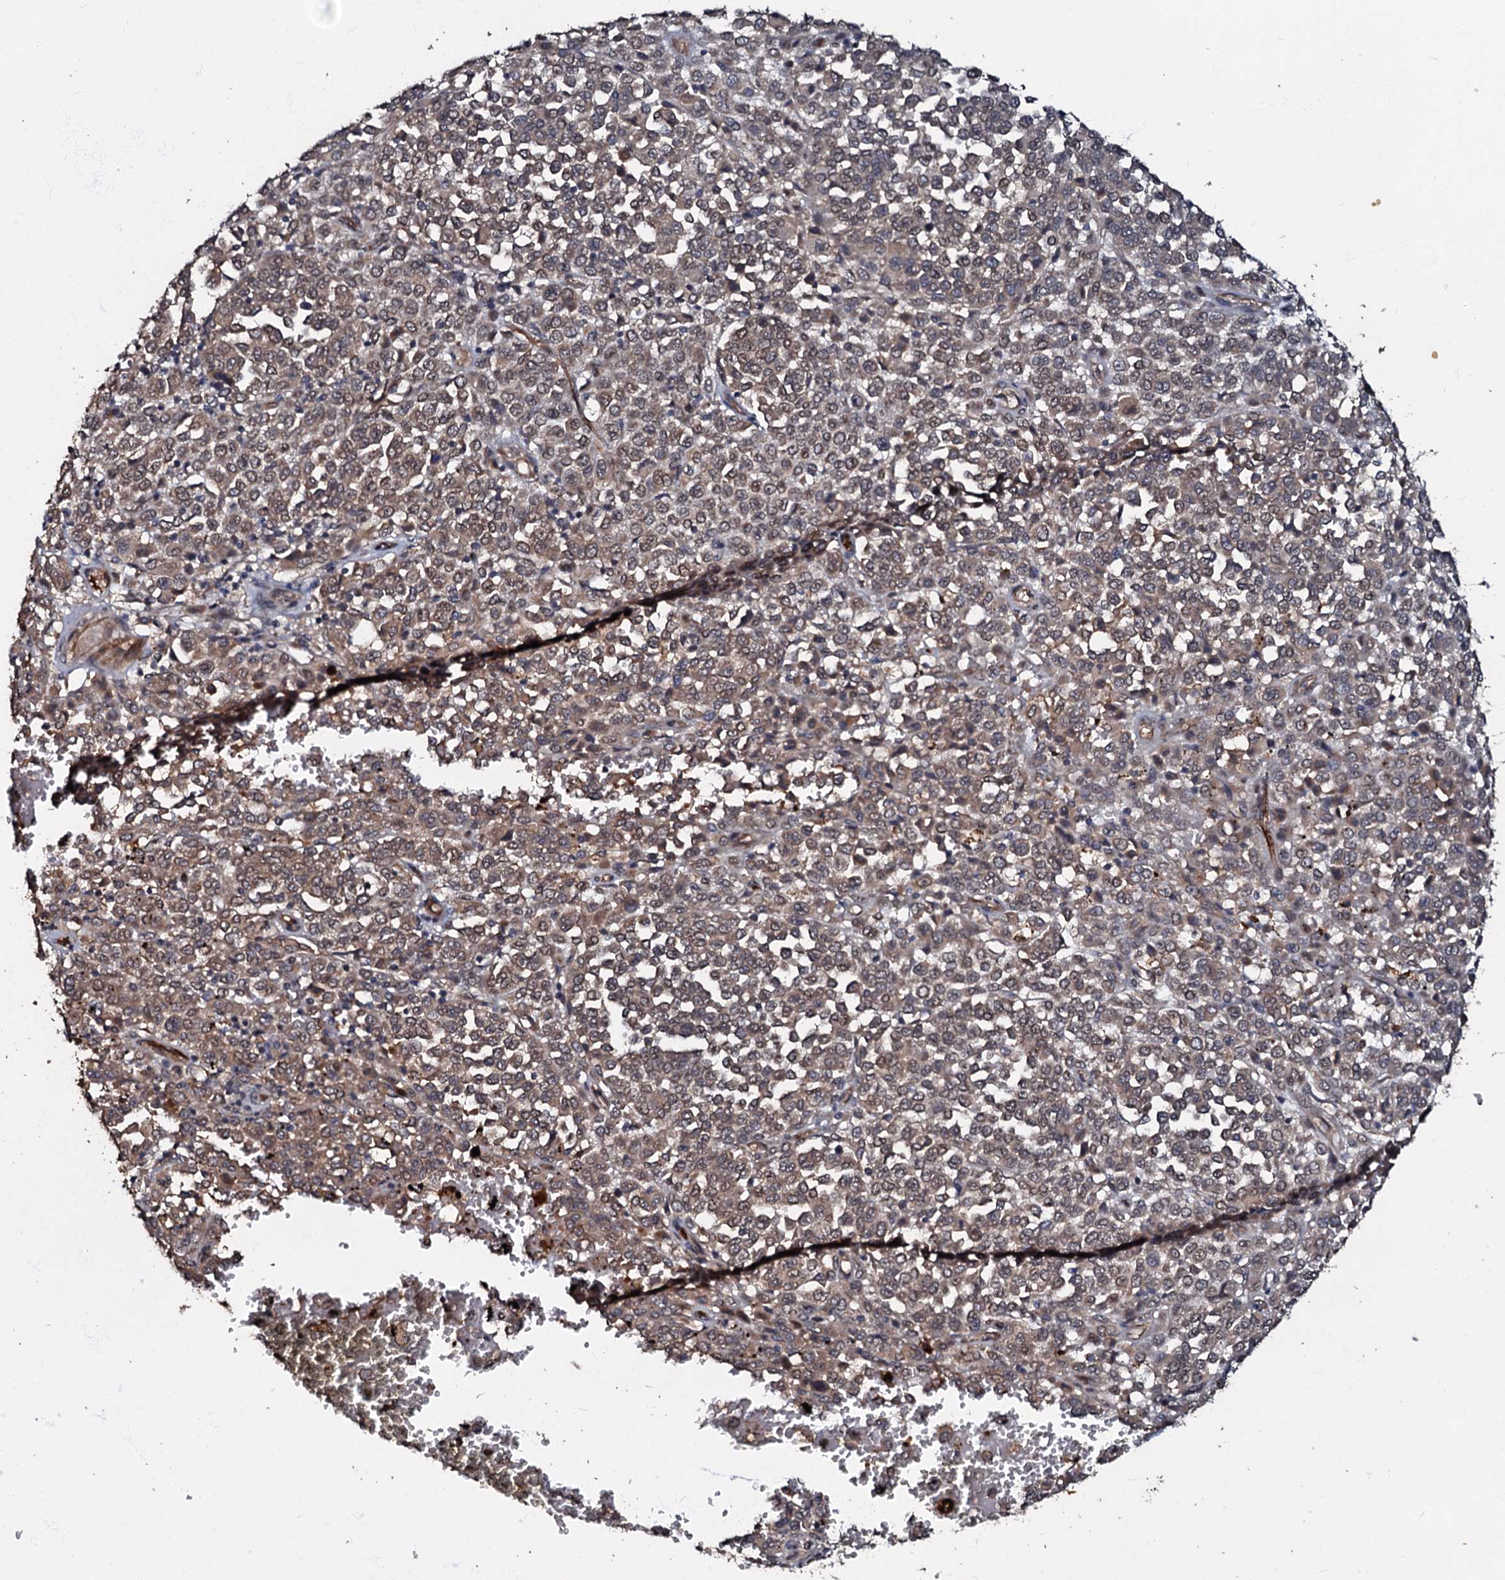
{"staining": {"intensity": "weak", "quantity": "25%-75%", "location": "cytoplasmic/membranous,nuclear"}, "tissue": "melanoma", "cell_type": "Tumor cells", "image_type": "cancer", "snomed": [{"axis": "morphology", "description": "Malignant melanoma, Metastatic site"}, {"axis": "topography", "description": "Pancreas"}], "caption": "Protein analysis of melanoma tissue reveals weak cytoplasmic/membranous and nuclear positivity in about 25%-75% of tumor cells.", "gene": "MANSC4", "patient": {"sex": "female", "age": 30}}